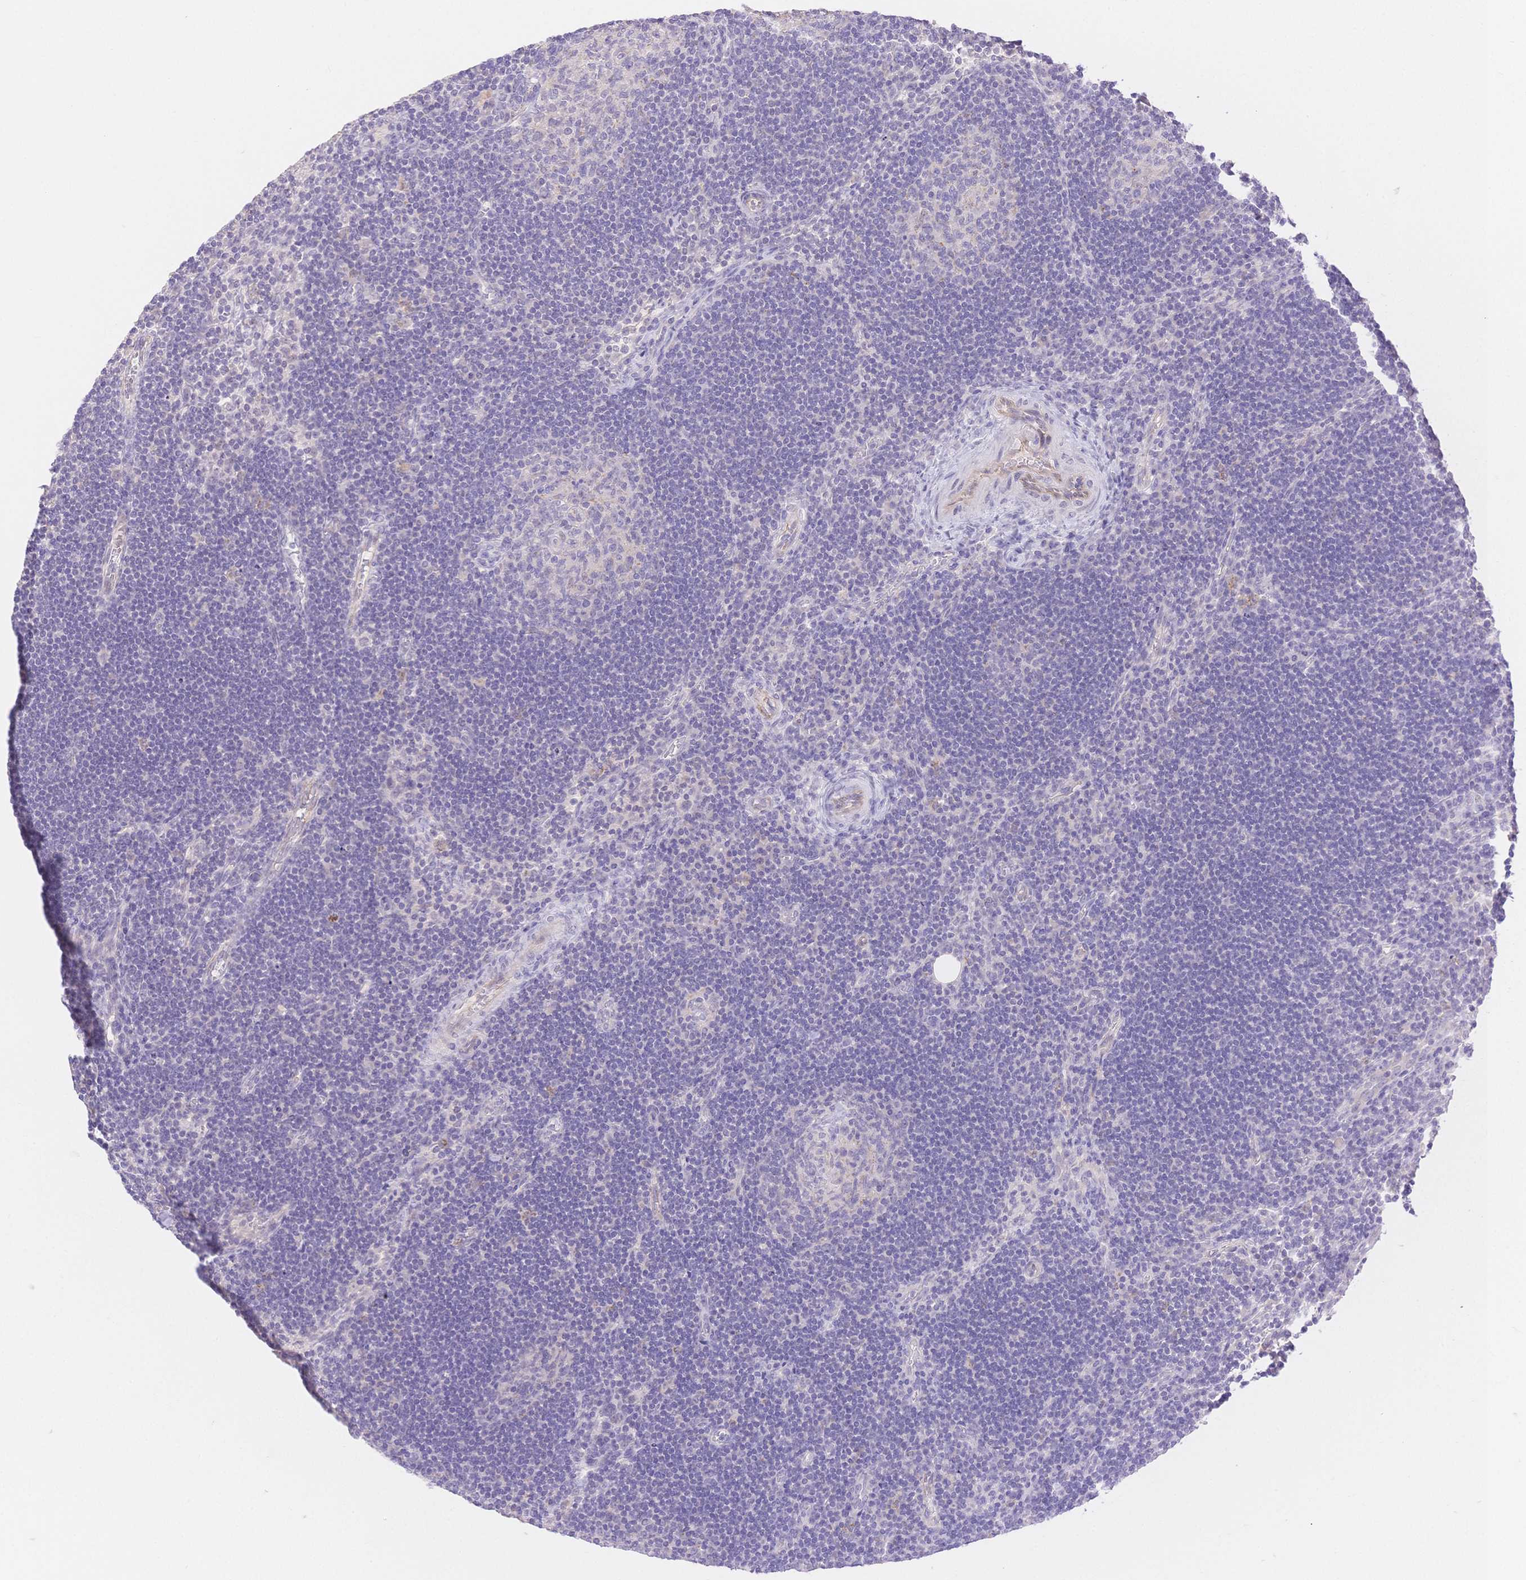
{"staining": {"intensity": "negative", "quantity": "none", "location": "none"}, "tissue": "lymph node", "cell_type": "Germinal center cells", "image_type": "normal", "snomed": [{"axis": "morphology", "description": "Normal tissue, NOS"}, {"axis": "topography", "description": "Lymph node"}], "caption": "DAB (3,3'-diaminobenzidine) immunohistochemical staining of benign lymph node shows no significant positivity in germinal center cells. (Stains: DAB IHC with hematoxylin counter stain, Microscopy: brightfield microscopy at high magnification).", "gene": "WDR54", "patient": {"sex": "male", "age": 67}}